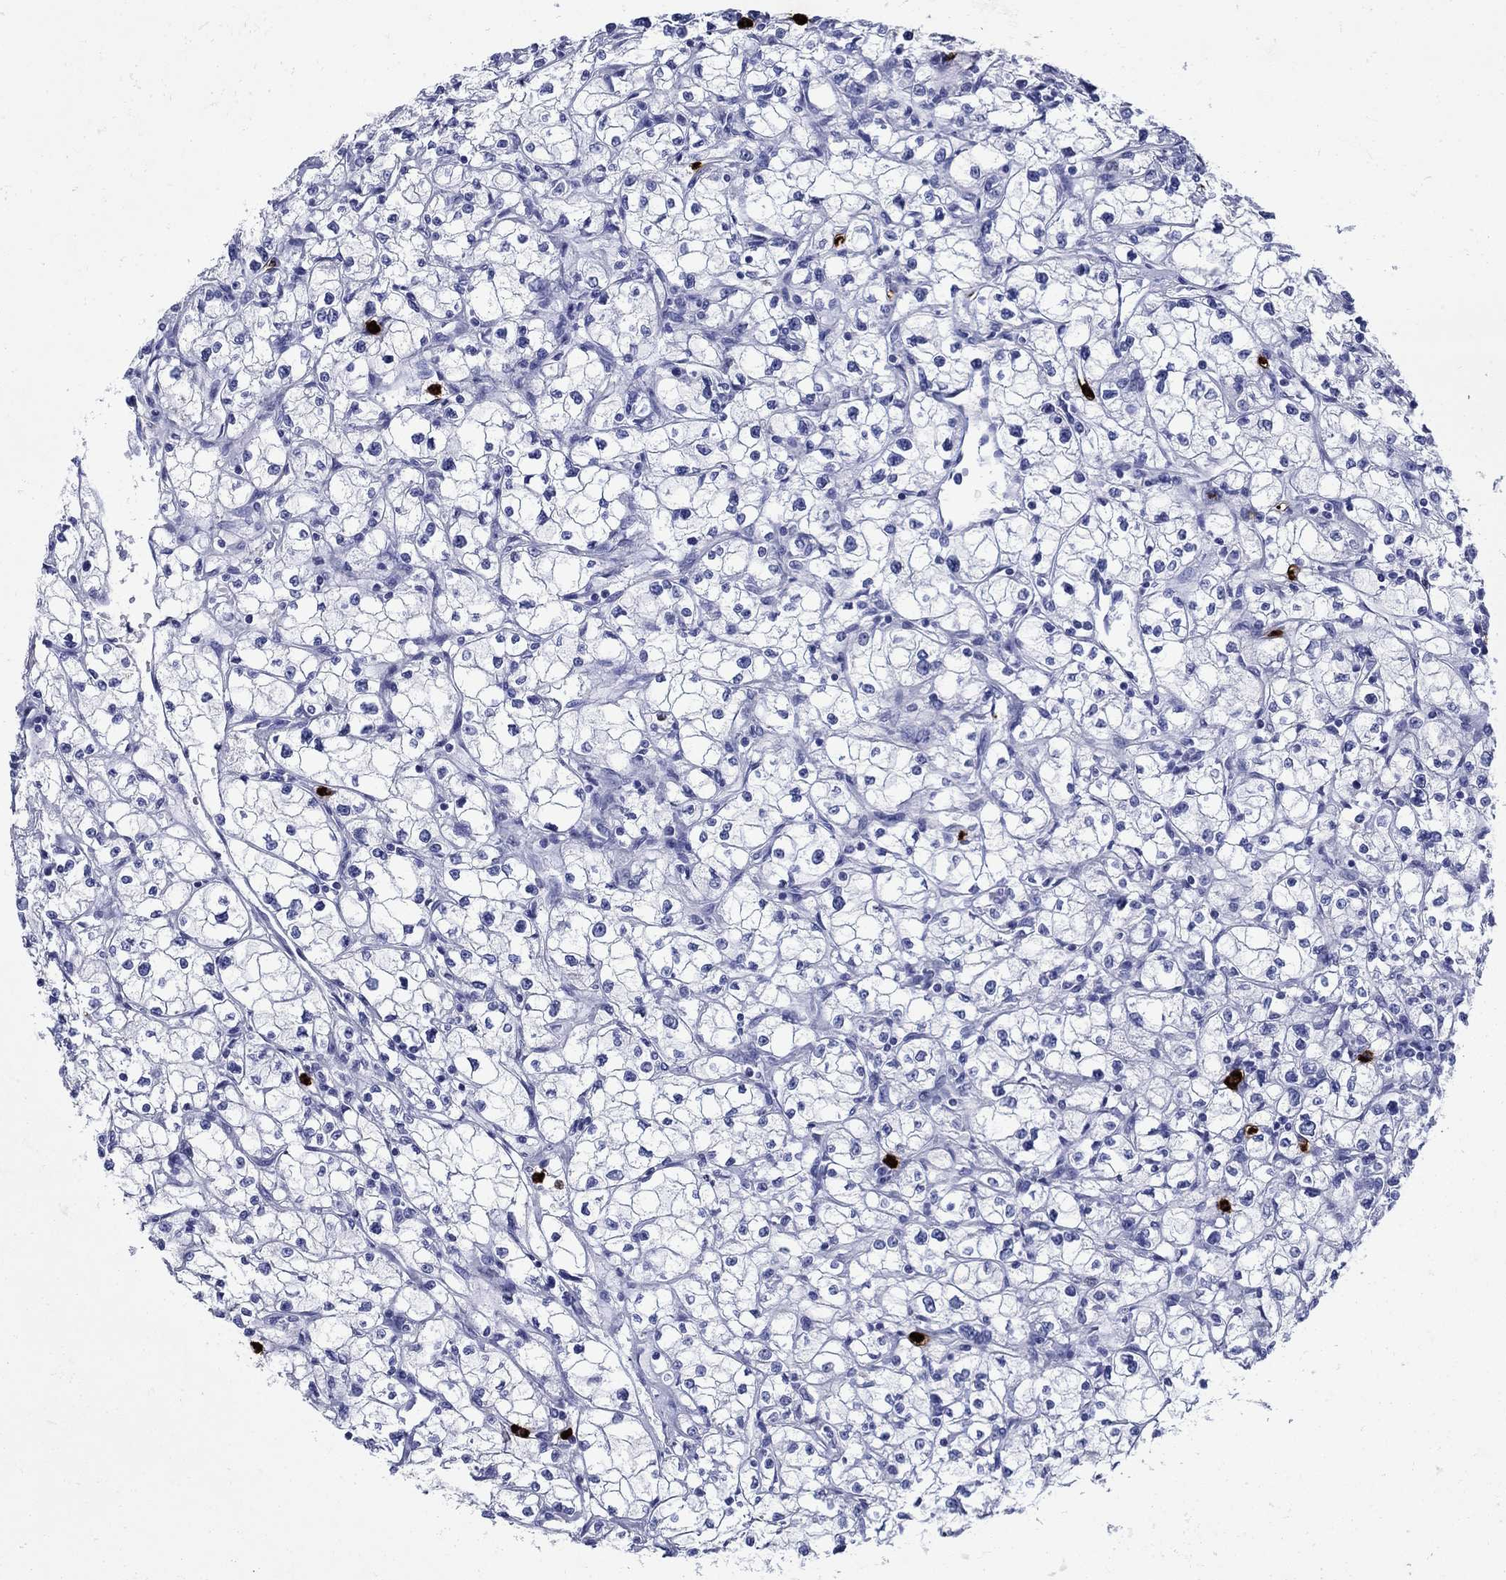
{"staining": {"intensity": "negative", "quantity": "none", "location": "none"}, "tissue": "renal cancer", "cell_type": "Tumor cells", "image_type": "cancer", "snomed": [{"axis": "morphology", "description": "Adenocarcinoma, NOS"}, {"axis": "topography", "description": "Kidney"}], "caption": "Tumor cells are negative for brown protein staining in adenocarcinoma (renal).", "gene": "AZU1", "patient": {"sex": "male", "age": 67}}